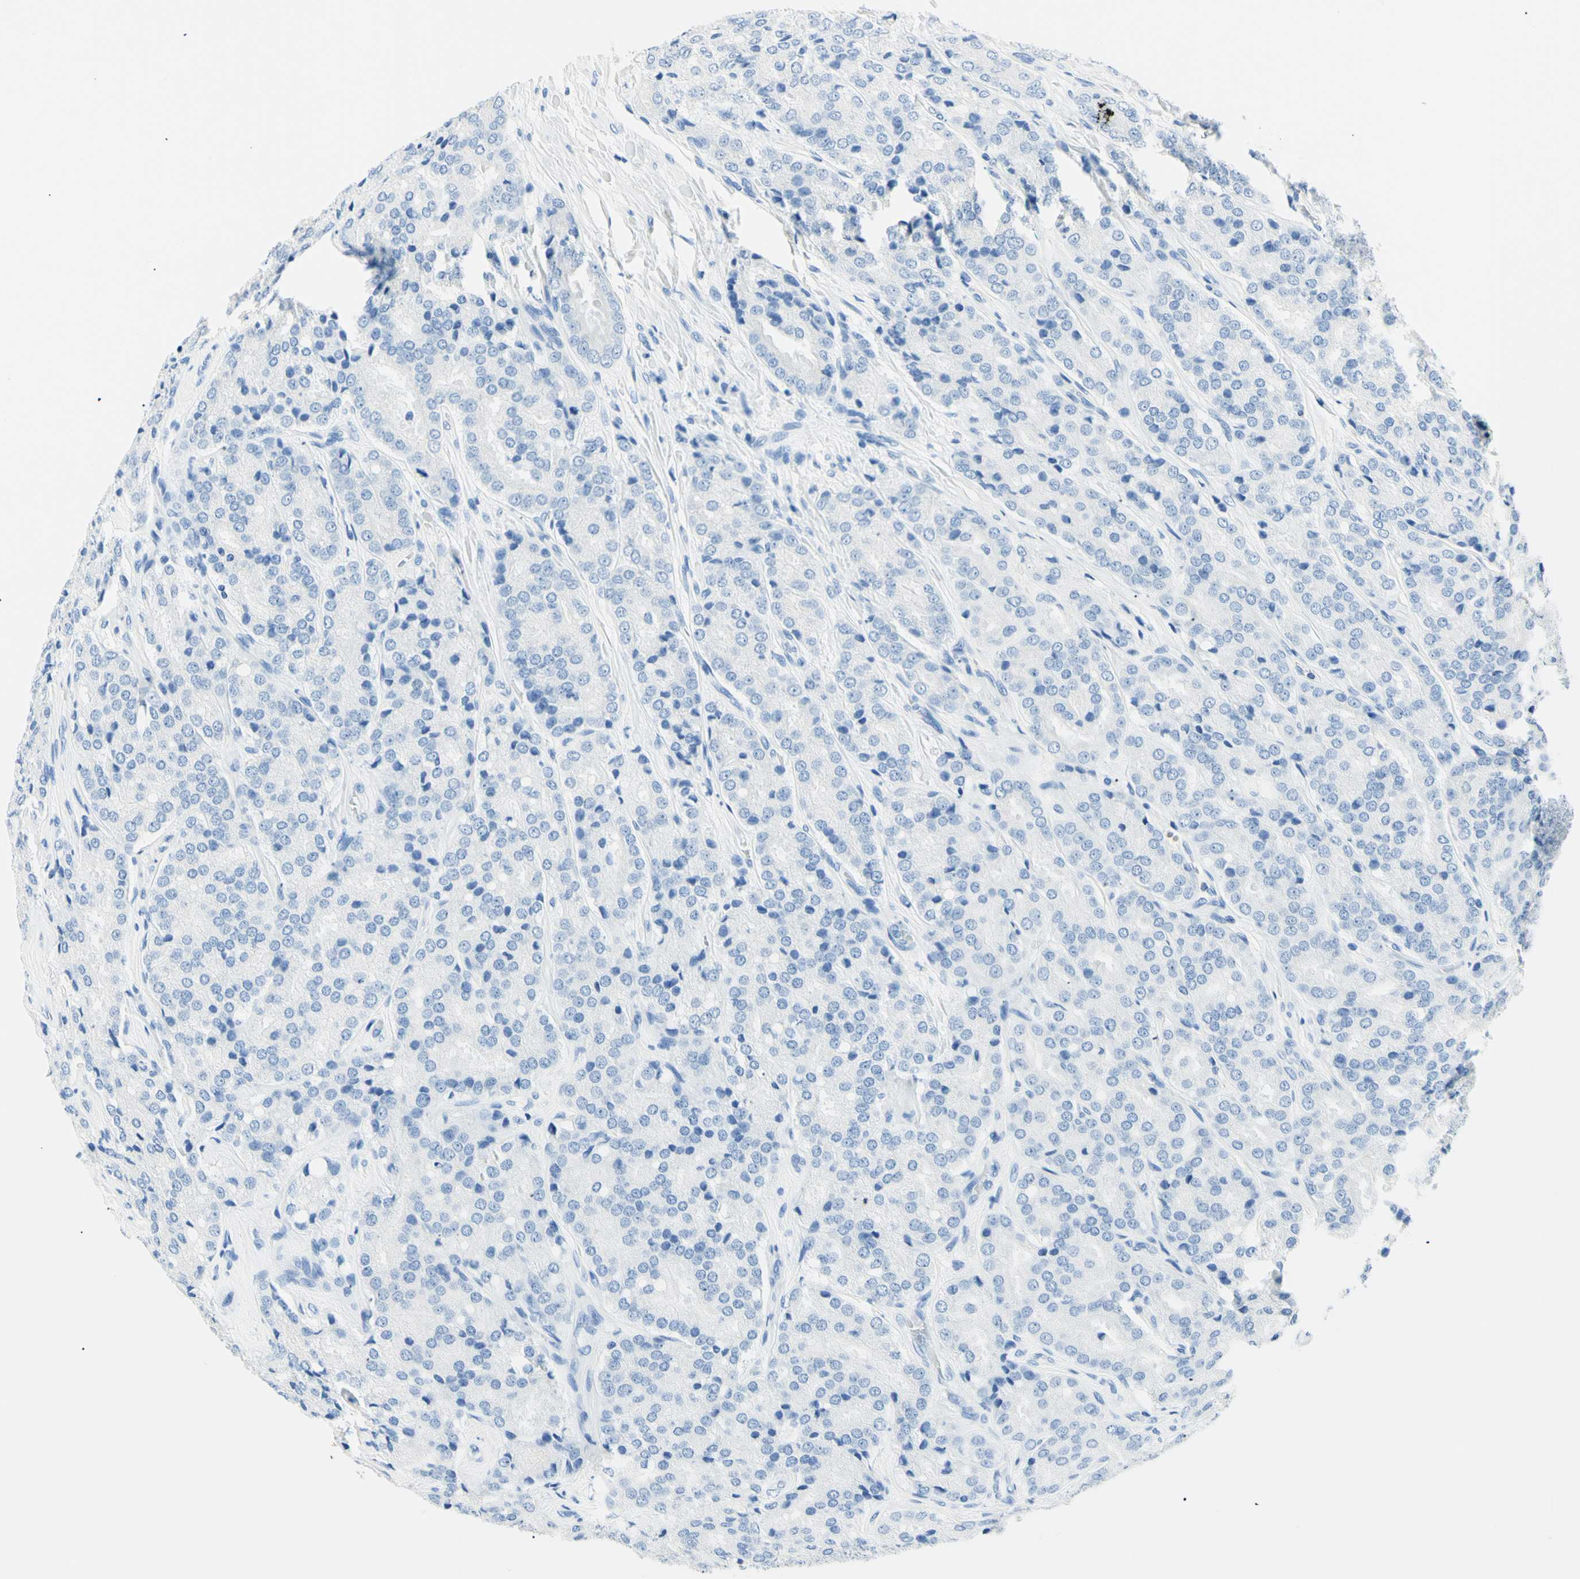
{"staining": {"intensity": "negative", "quantity": "none", "location": "none"}, "tissue": "prostate cancer", "cell_type": "Tumor cells", "image_type": "cancer", "snomed": [{"axis": "morphology", "description": "Adenocarcinoma, High grade"}, {"axis": "topography", "description": "Prostate"}], "caption": "Histopathology image shows no protein staining in tumor cells of prostate cancer tissue. The staining is performed using DAB (3,3'-diaminobenzidine) brown chromogen with nuclei counter-stained in using hematoxylin.", "gene": "HPCA", "patient": {"sex": "male", "age": 65}}